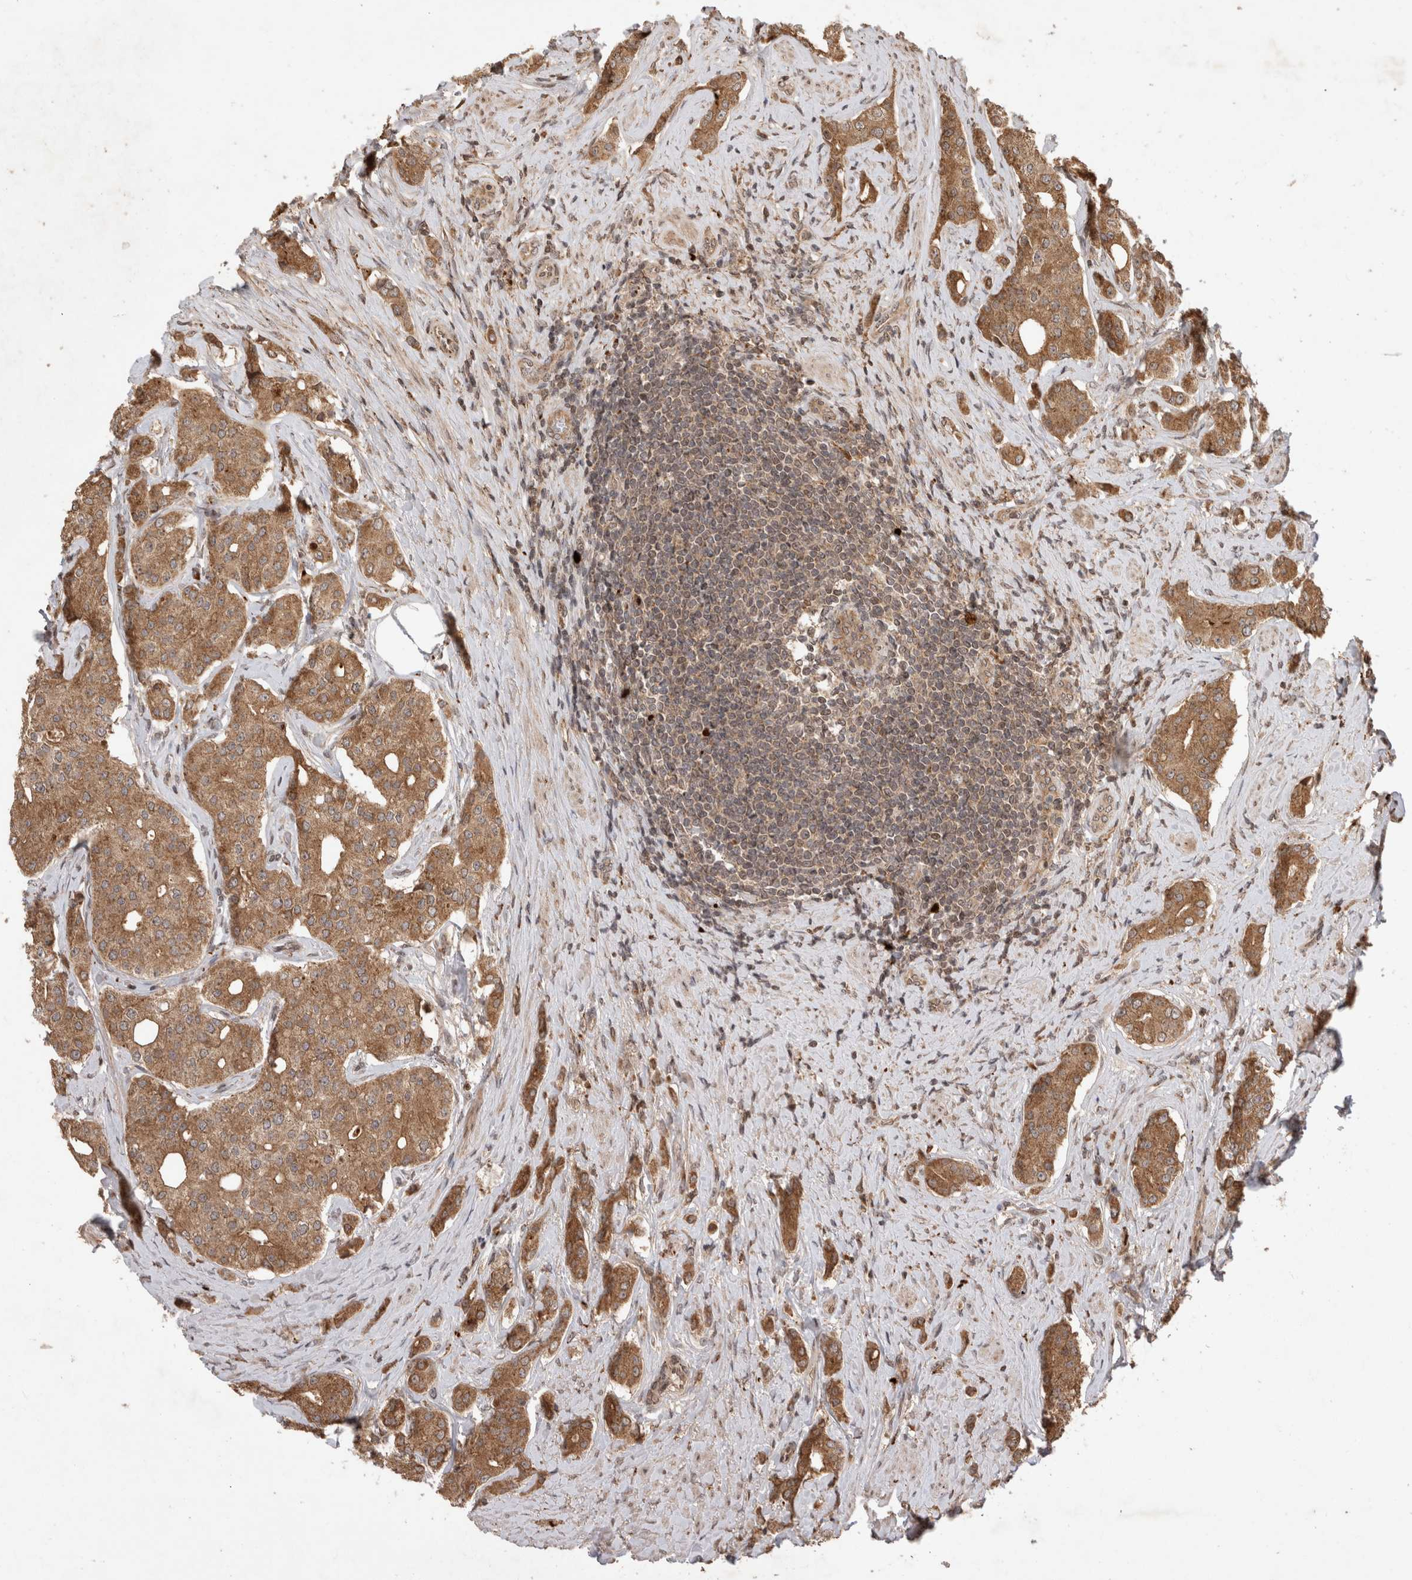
{"staining": {"intensity": "moderate", "quantity": ">75%", "location": "cytoplasmic/membranous"}, "tissue": "prostate cancer", "cell_type": "Tumor cells", "image_type": "cancer", "snomed": [{"axis": "morphology", "description": "Adenocarcinoma, High grade"}, {"axis": "topography", "description": "Prostate"}], "caption": "The immunohistochemical stain labels moderate cytoplasmic/membranous positivity in tumor cells of prostate cancer (adenocarcinoma (high-grade)) tissue.", "gene": "FAM221A", "patient": {"sex": "male", "age": 71}}